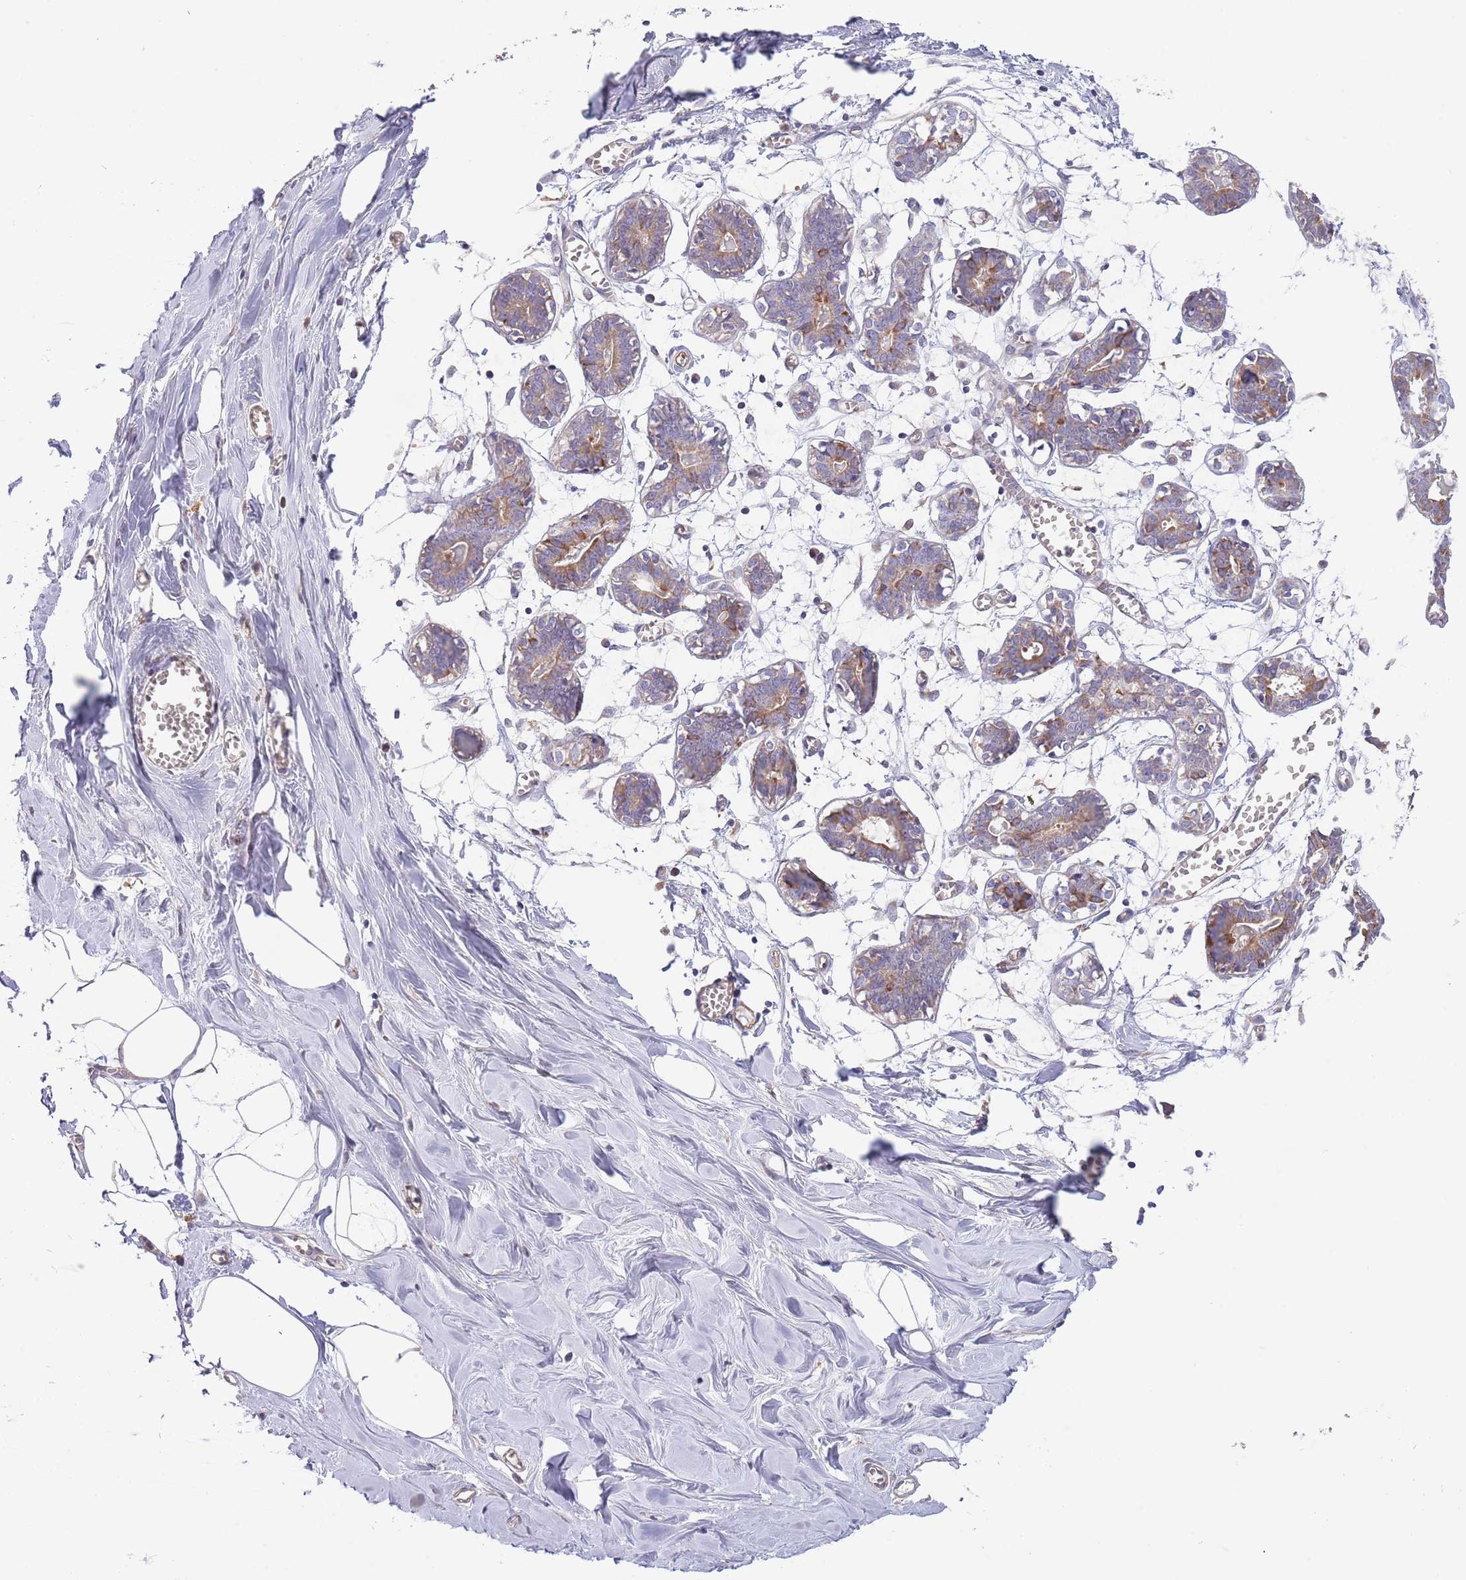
{"staining": {"intensity": "negative", "quantity": "none", "location": "none"}, "tissue": "breast", "cell_type": "Adipocytes", "image_type": "normal", "snomed": [{"axis": "morphology", "description": "Normal tissue, NOS"}, {"axis": "topography", "description": "Breast"}], "caption": "There is no significant positivity in adipocytes of breast. (Immunohistochemistry, brightfield microscopy, high magnification).", "gene": "LIPJ", "patient": {"sex": "female", "age": 27}}